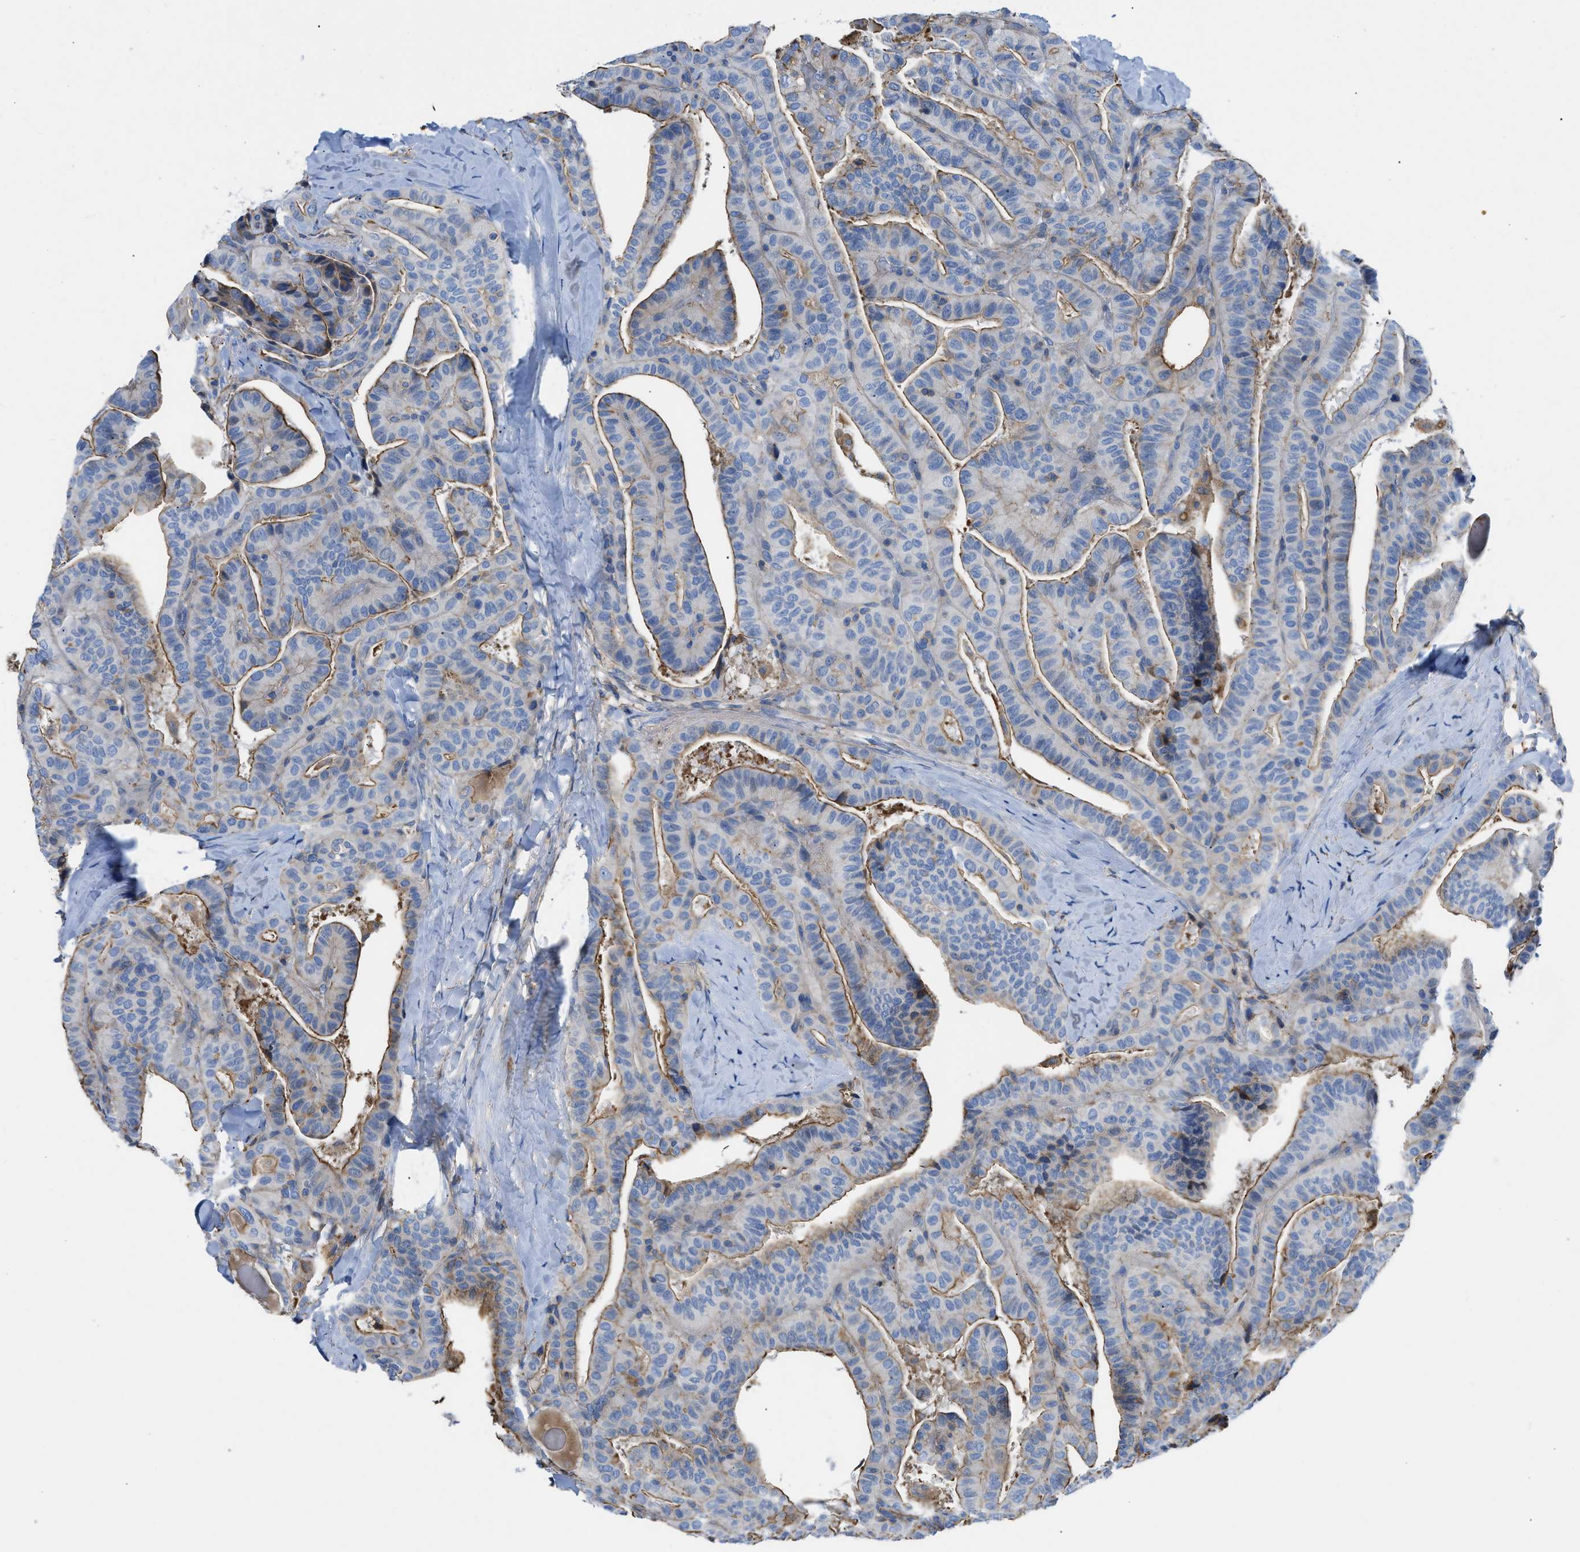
{"staining": {"intensity": "moderate", "quantity": "25%-75%", "location": "cytoplasmic/membranous"}, "tissue": "thyroid cancer", "cell_type": "Tumor cells", "image_type": "cancer", "snomed": [{"axis": "morphology", "description": "Papillary adenocarcinoma, NOS"}, {"axis": "topography", "description": "Thyroid gland"}], "caption": "Brown immunohistochemical staining in human thyroid cancer displays moderate cytoplasmic/membranous expression in about 25%-75% of tumor cells.", "gene": "ATP6V0D1", "patient": {"sex": "male", "age": 77}}